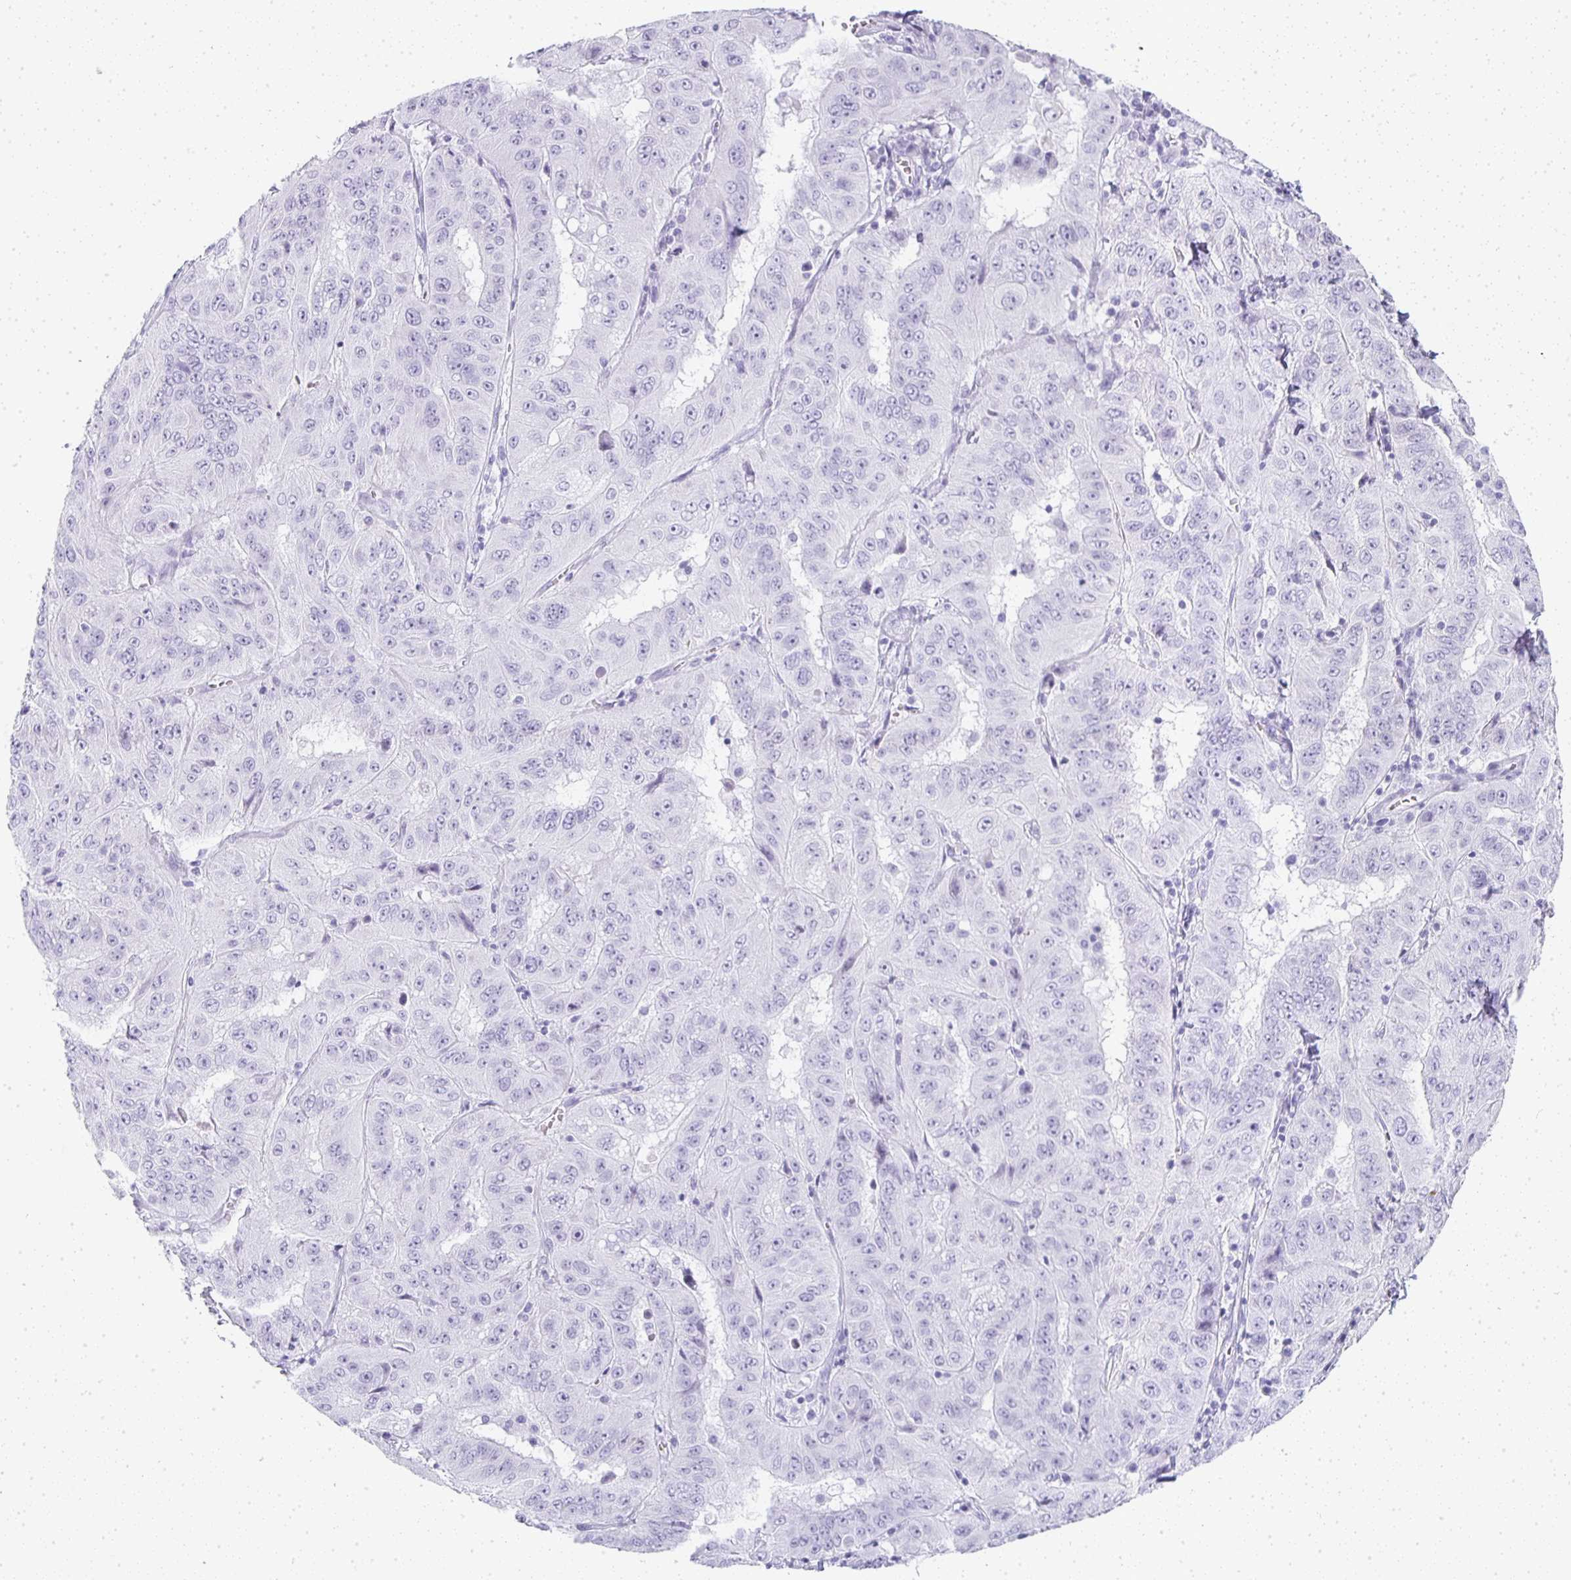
{"staining": {"intensity": "negative", "quantity": "none", "location": "none"}, "tissue": "pancreatic cancer", "cell_type": "Tumor cells", "image_type": "cancer", "snomed": [{"axis": "morphology", "description": "Adenocarcinoma, NOS"}, {"axis": "topography", "description": "Pancreas"}], "caption": "Immunohistochemistry (IHC) micrograph of neoplastic tissue: pancreatic cancer stained with DAB (3,3'-diaminobenzidine) displays no significant protein staining in tumor cells.", "gene": "TPSD1", "patient": {"sex": "male", "age": 63}}